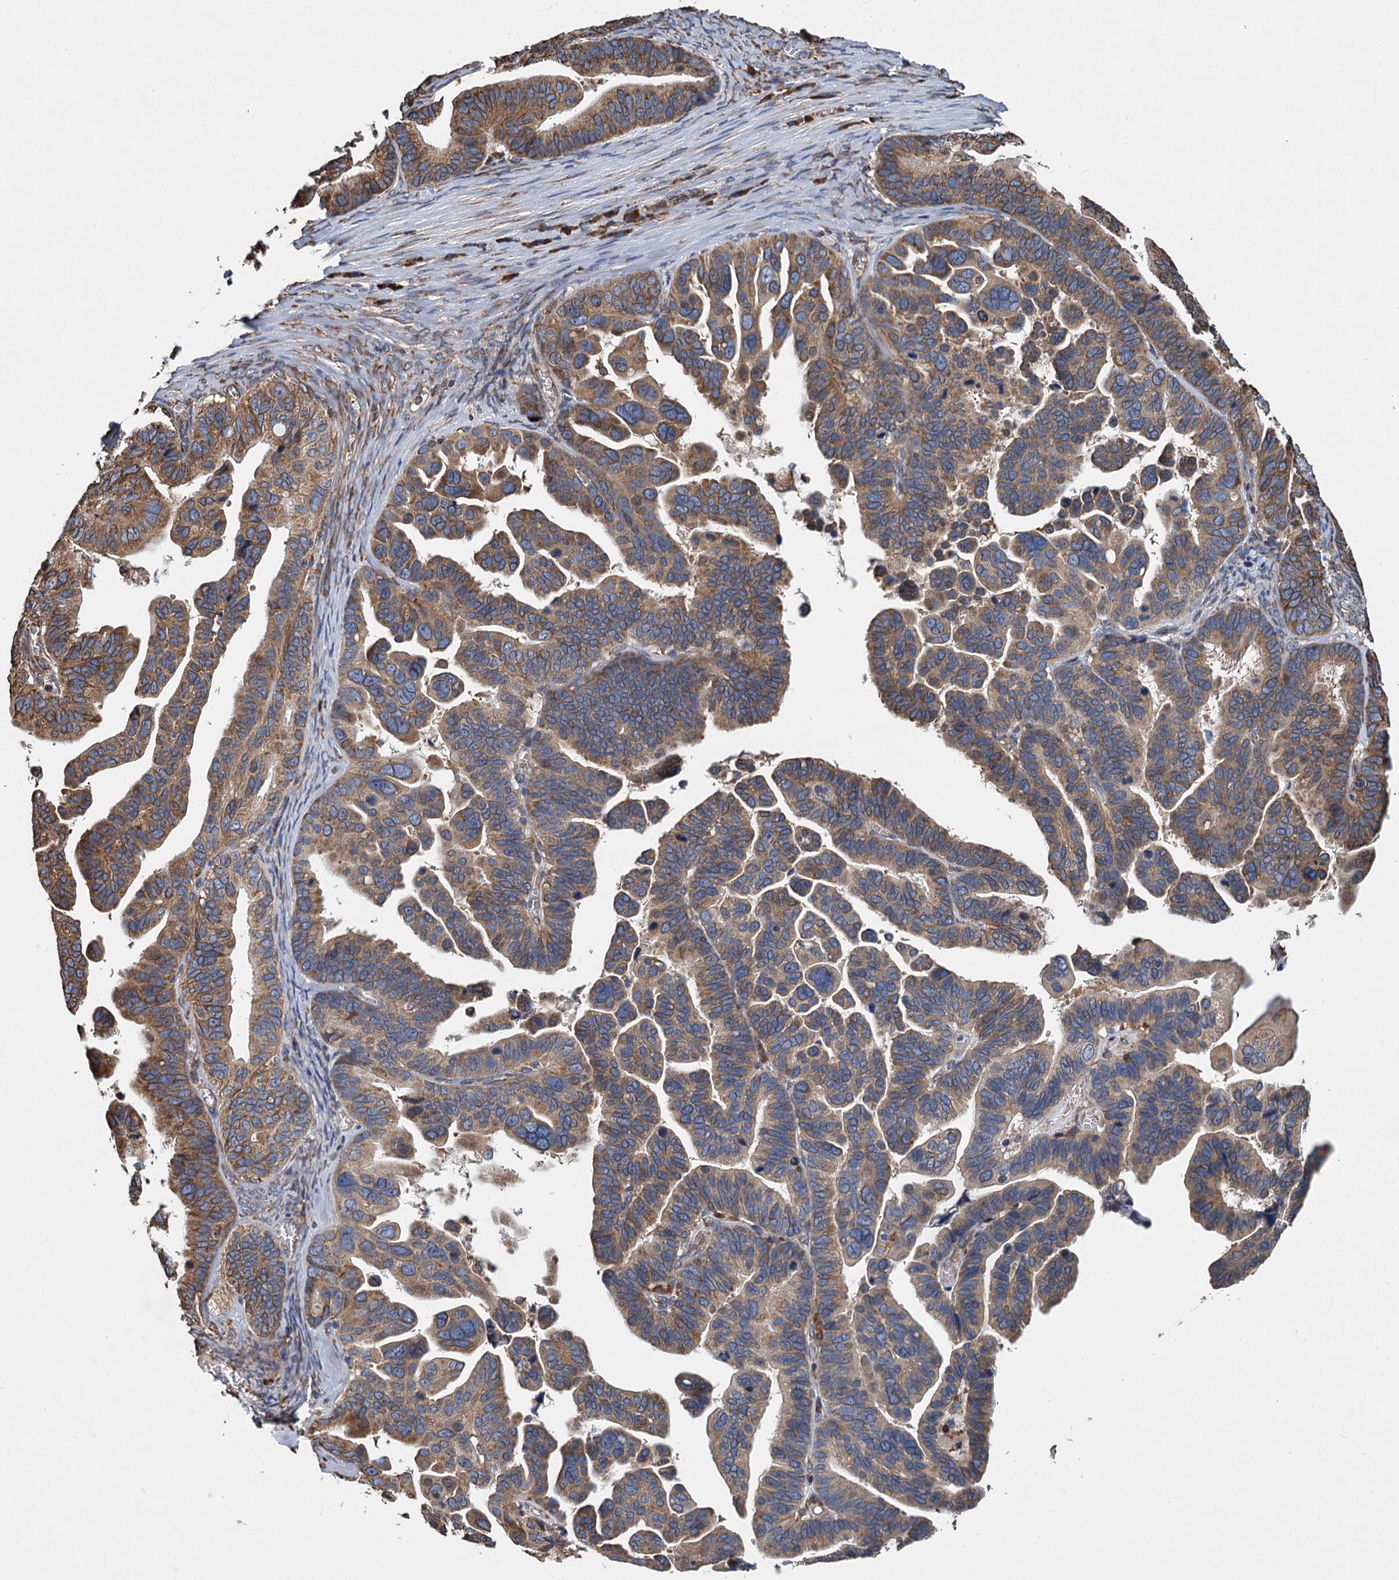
{"staining": {"intensity": "moderate", "quantity": ">75%", "location": "cytoplasmic/membranous"}, "tissue": "ovarian cancer", "cell_type": "Tumor cells", "image_type": "cancer", "snomed": [{"axis": "morphology", "description": "Cystadenocarcinoma, serous, NOS"}, {"axis": "topography", "description": "Ovary"}], "caption": "IHC photomicrograph of human ovarian serous cystadenocarcinoma stained for a protein (brown), which exhibits medium levels of moderate cytoplasmic/membranous staining in approximately >75% of tumor cells.", "gene": "LINS1", "patient": {"sex": "female", "age": 56}}